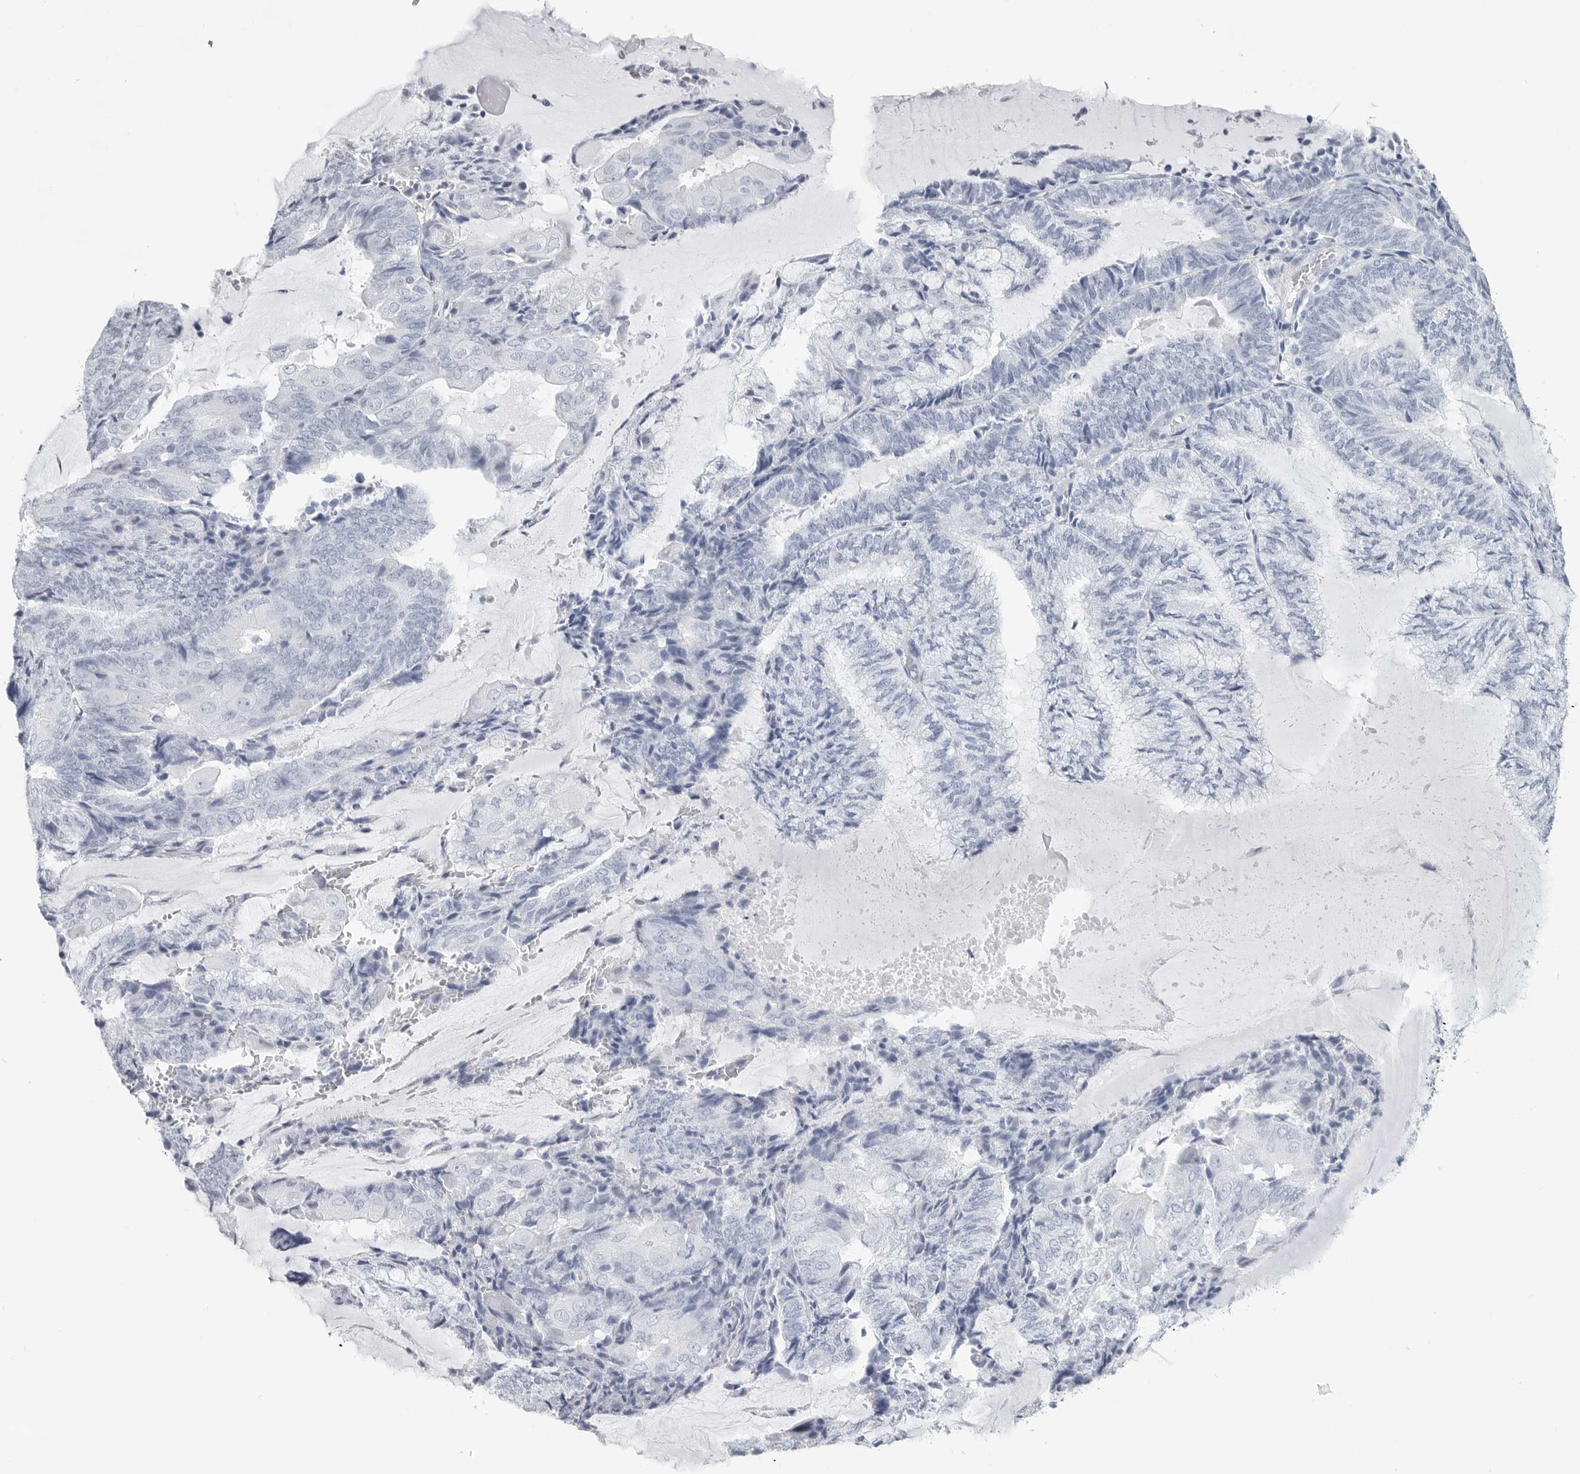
{"staining": {"intensity": "negative", "quantity": "none", "location": "none"}, "tissue": "endometrial cancer", "cell_type": "Tumor cells", "image_type": "cancer", "snomed": [{"axis": "morphology", "description": "Adenocarcinoma, NOS"}, {"axis": "topography", "description": "Endometrium"}], "caption": "Tumor cells are negative for protein expression in human endometrial adenocarcinoma. The staining is performed using DAB brown chromogen with nuclei counter-stained in using hematoxylin.", "gene": "CSH1", "patient": {"sex": "female", "age": 81}}